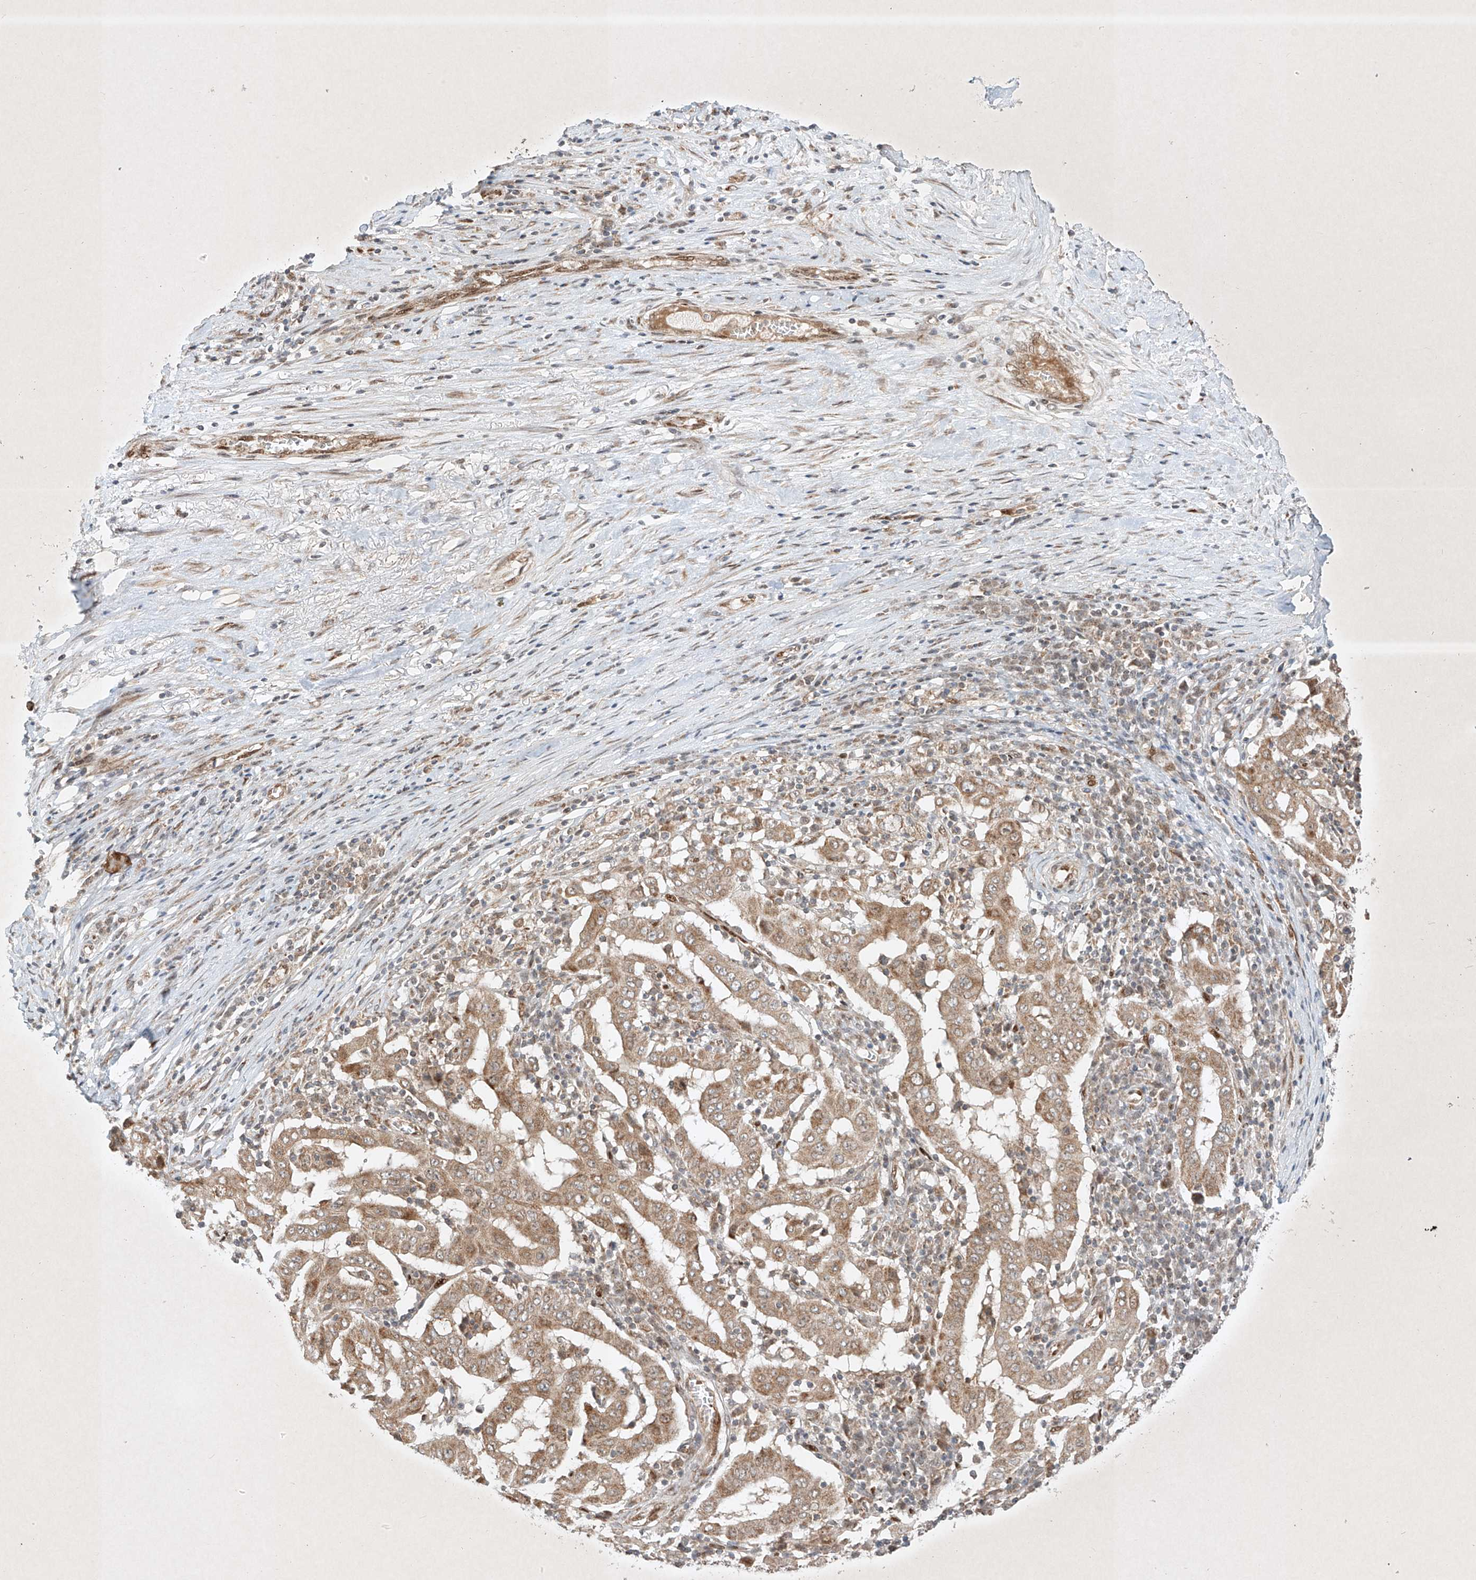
{"staining": {"intensity": "moderate", "quantity": ">75%", "location": "cytoplasmic/membranous"}, "tissue": "pancreatic cancer", "cell_type": "Tumor cells", "image_type": "cancer", "snomed": [{"axis": "morphology", "description": "Adenocarcinoma, NOS"}, {"axis": "topography", "description": "Pancreas"}], "caption": "Moderate cytoplasmic/membranous positivity is appreciated in about >75% of tumor cells in pancreatic cancer (adenocarcinoma). The protein of interest is shown in brown color, while the nuclei are stained blue.", "gene": "EPG5", "patient": {"sex": "male", "age": 63}}